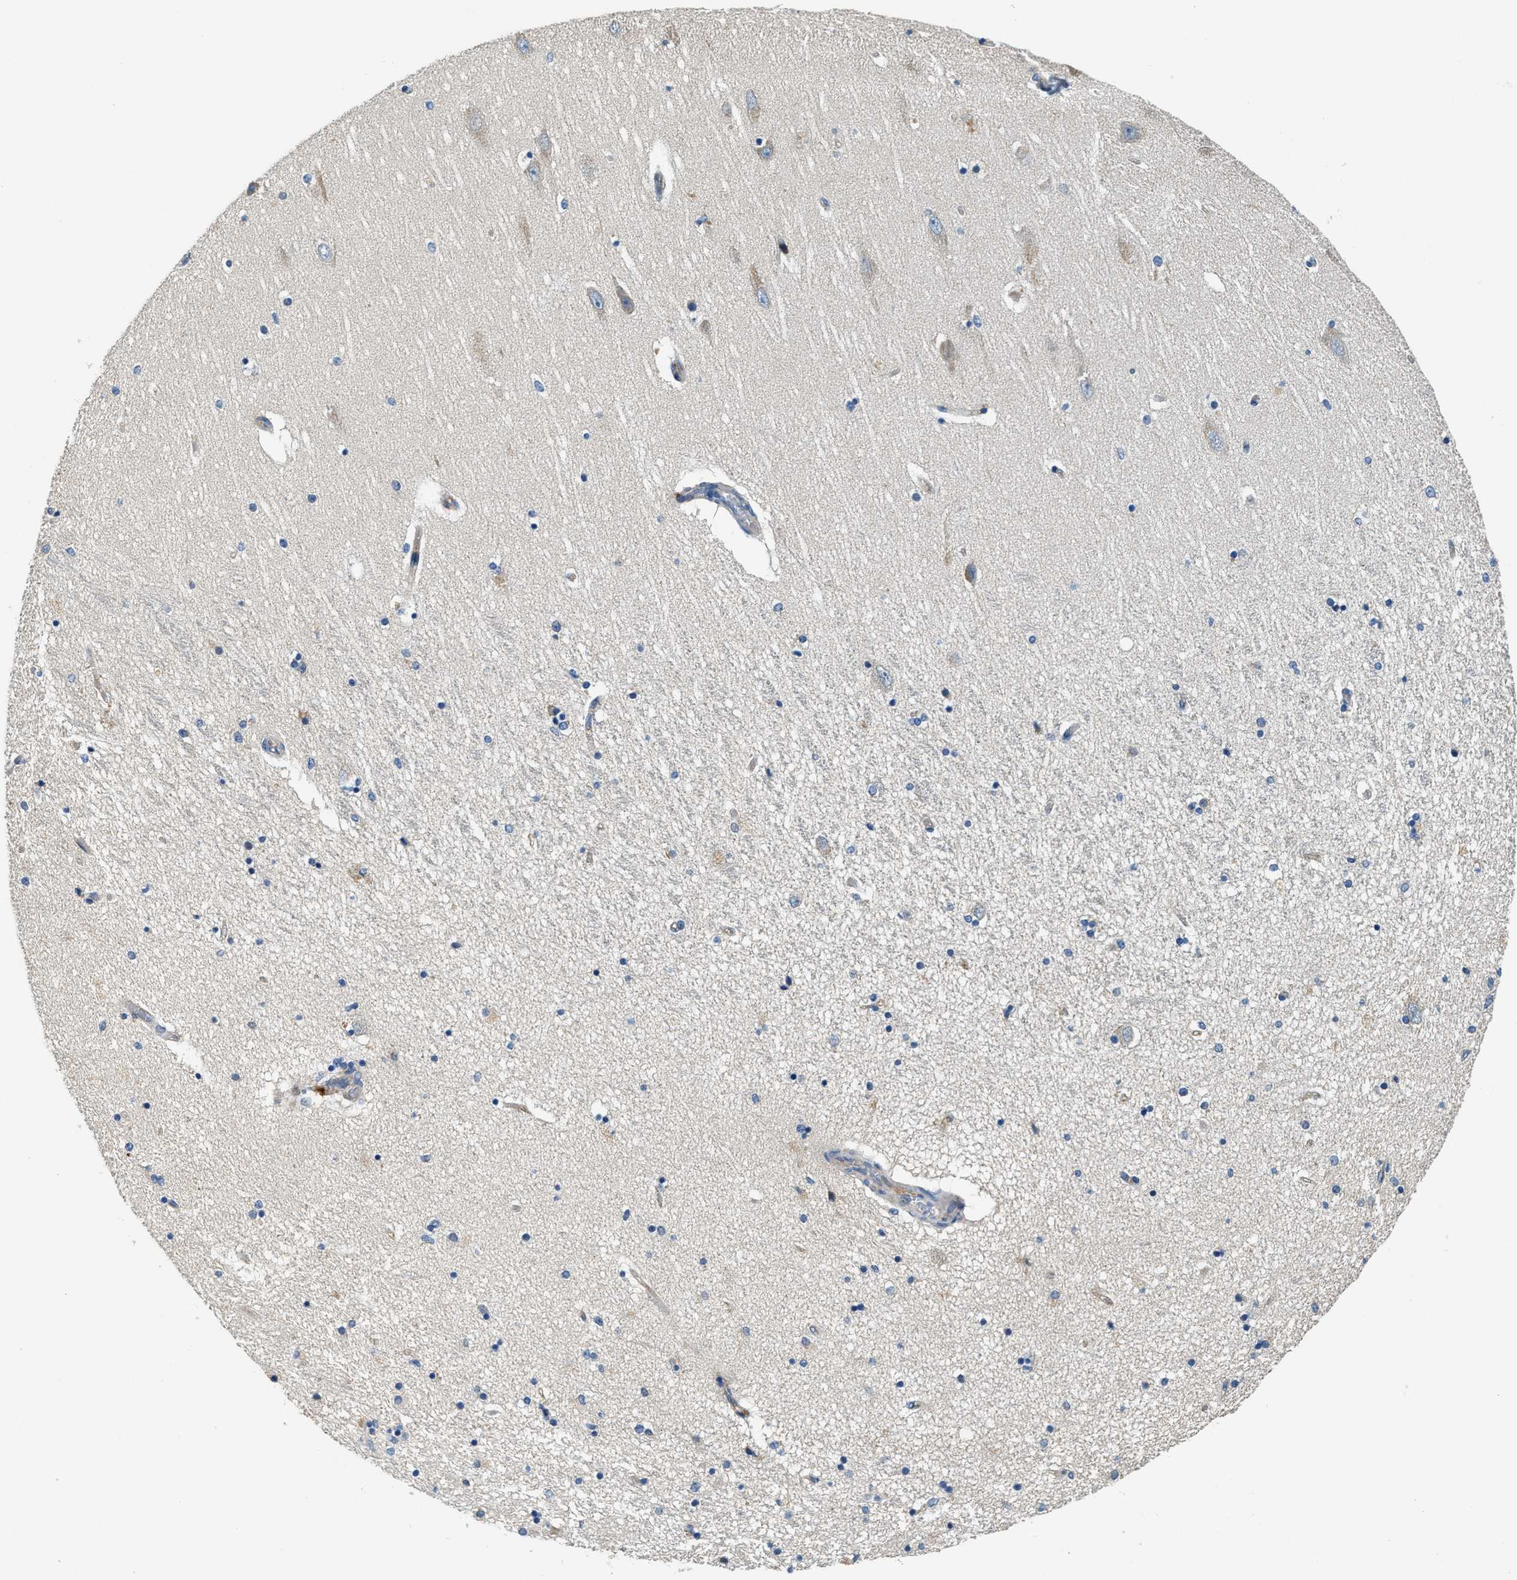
{"staining": {"intensity": "weak", "quantity": "<25%", "location": "cytoplasmic/membranous"}, "tissue": "hippocampus", "cell_type": "Glial cells", "image_type": "normal", "snomed": [{"axis": "morphology", "description": "Normal tissue, NOS"}, {"axis": "topography", "description": "Hippocampus"}], "caption": "Glial cells show no significant staining in normal hippocampus. The staining was performed using DAB to visualize the protein expression in brown, while the nuclei were stained in blue with hematoxylin (Magnification: 20x).", "gene": "MYO1G", "patient": {"sex": "female", "age": 54}}